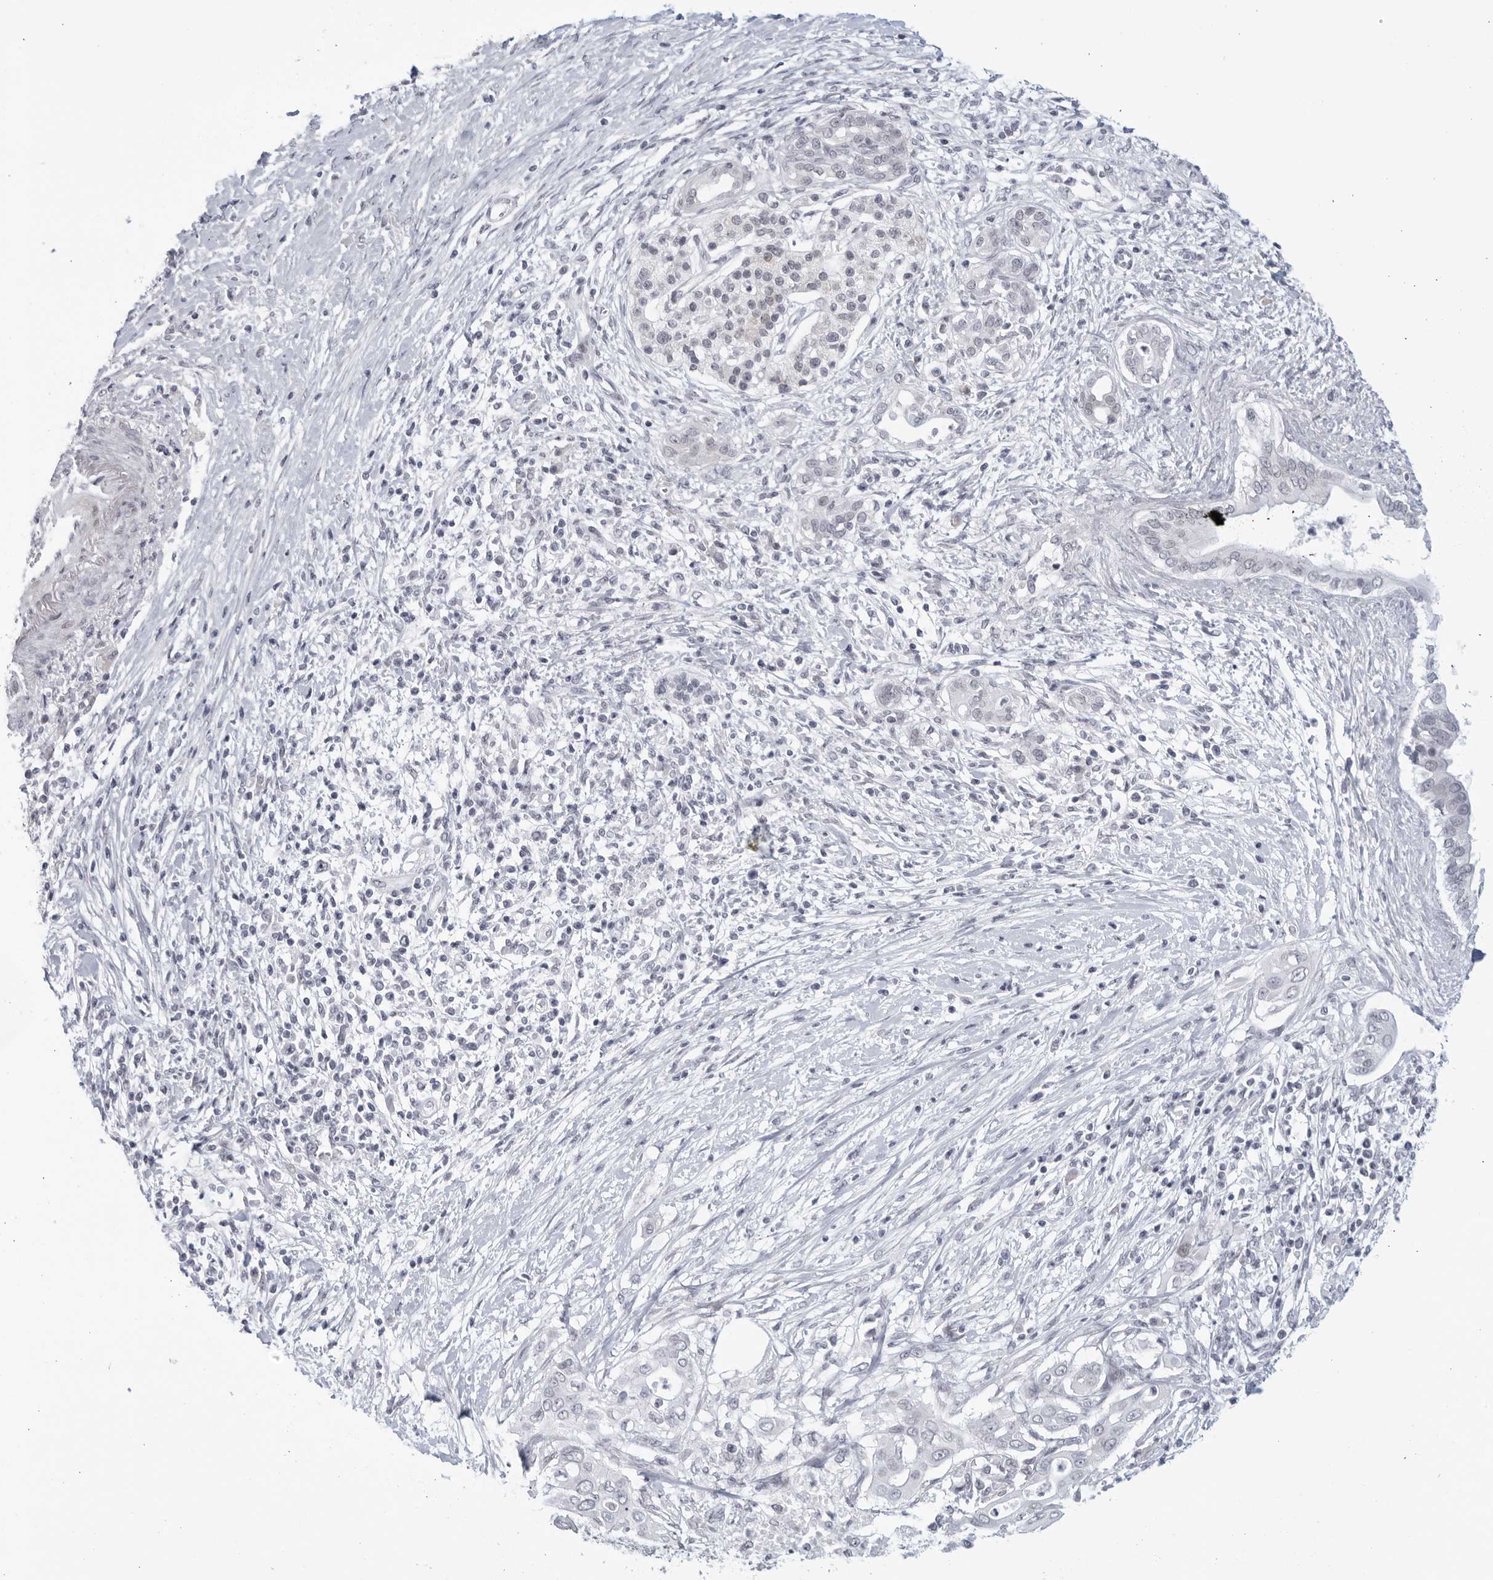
{"staining": {"intensity": "negative", "quantity": "none", "location": "none"}, "tissue": "pancreatic cancer", "cell_type": "Tumor cells", "image_type": "cancer", "snomed": [{"axis": "morphology", "description": "Adenocarcinoma, NOS"}, {"axis": "topography", "description": "Pancreas"}], "caption": "IHC histopathology image of adenocarcinoma (pancreatic) stained for a protein (brown), which exhibits no positivity in tumor cells.", "gene": "WDTC1", "patient": {"sex": "male", "age": 58}}